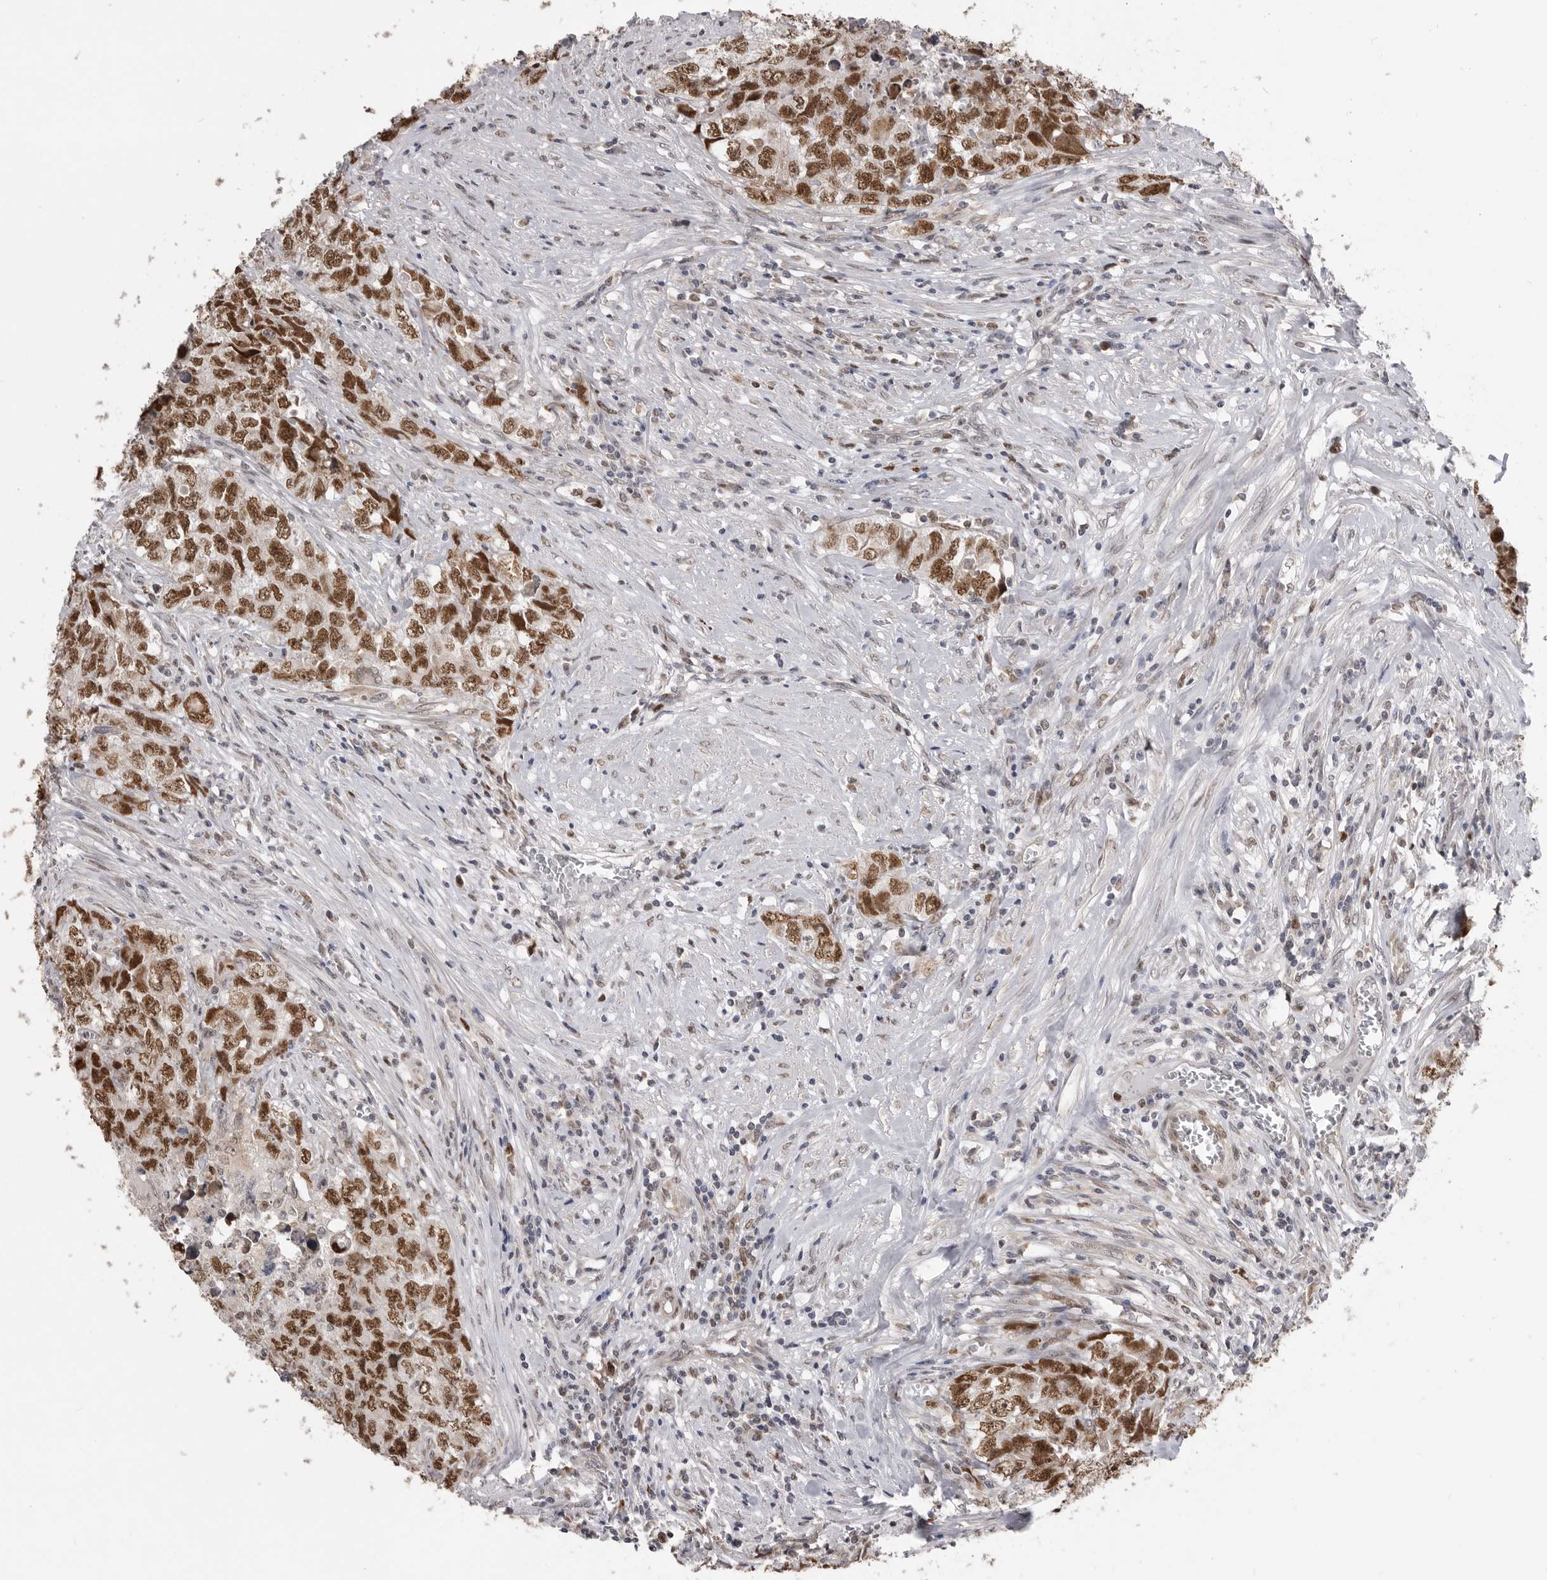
{"staining": {"intensity": "strong", "quantity": ">75%", "location": "nuclear"}, "tissue": "testis cancer", "cell_type": "Tumor cells", "image_type": "cancer", "snomed": [{"axis": "morphology", "description": "Seminoma, NOS"}, {"axis": "morphology", "description": "Carcinoma, Embryonal, NOS"}, {"axis": "topography", "description": "Testis"}], "caption": "Immunohistochemistry image of testis cancer (embryonal carcinoma) stained for a protein (brown), which displays high levels of strong nuclear staining in about >75% of tumor cells.", "gene": "SMARCC1", "patient": {"sex": "male", "age": 43}}